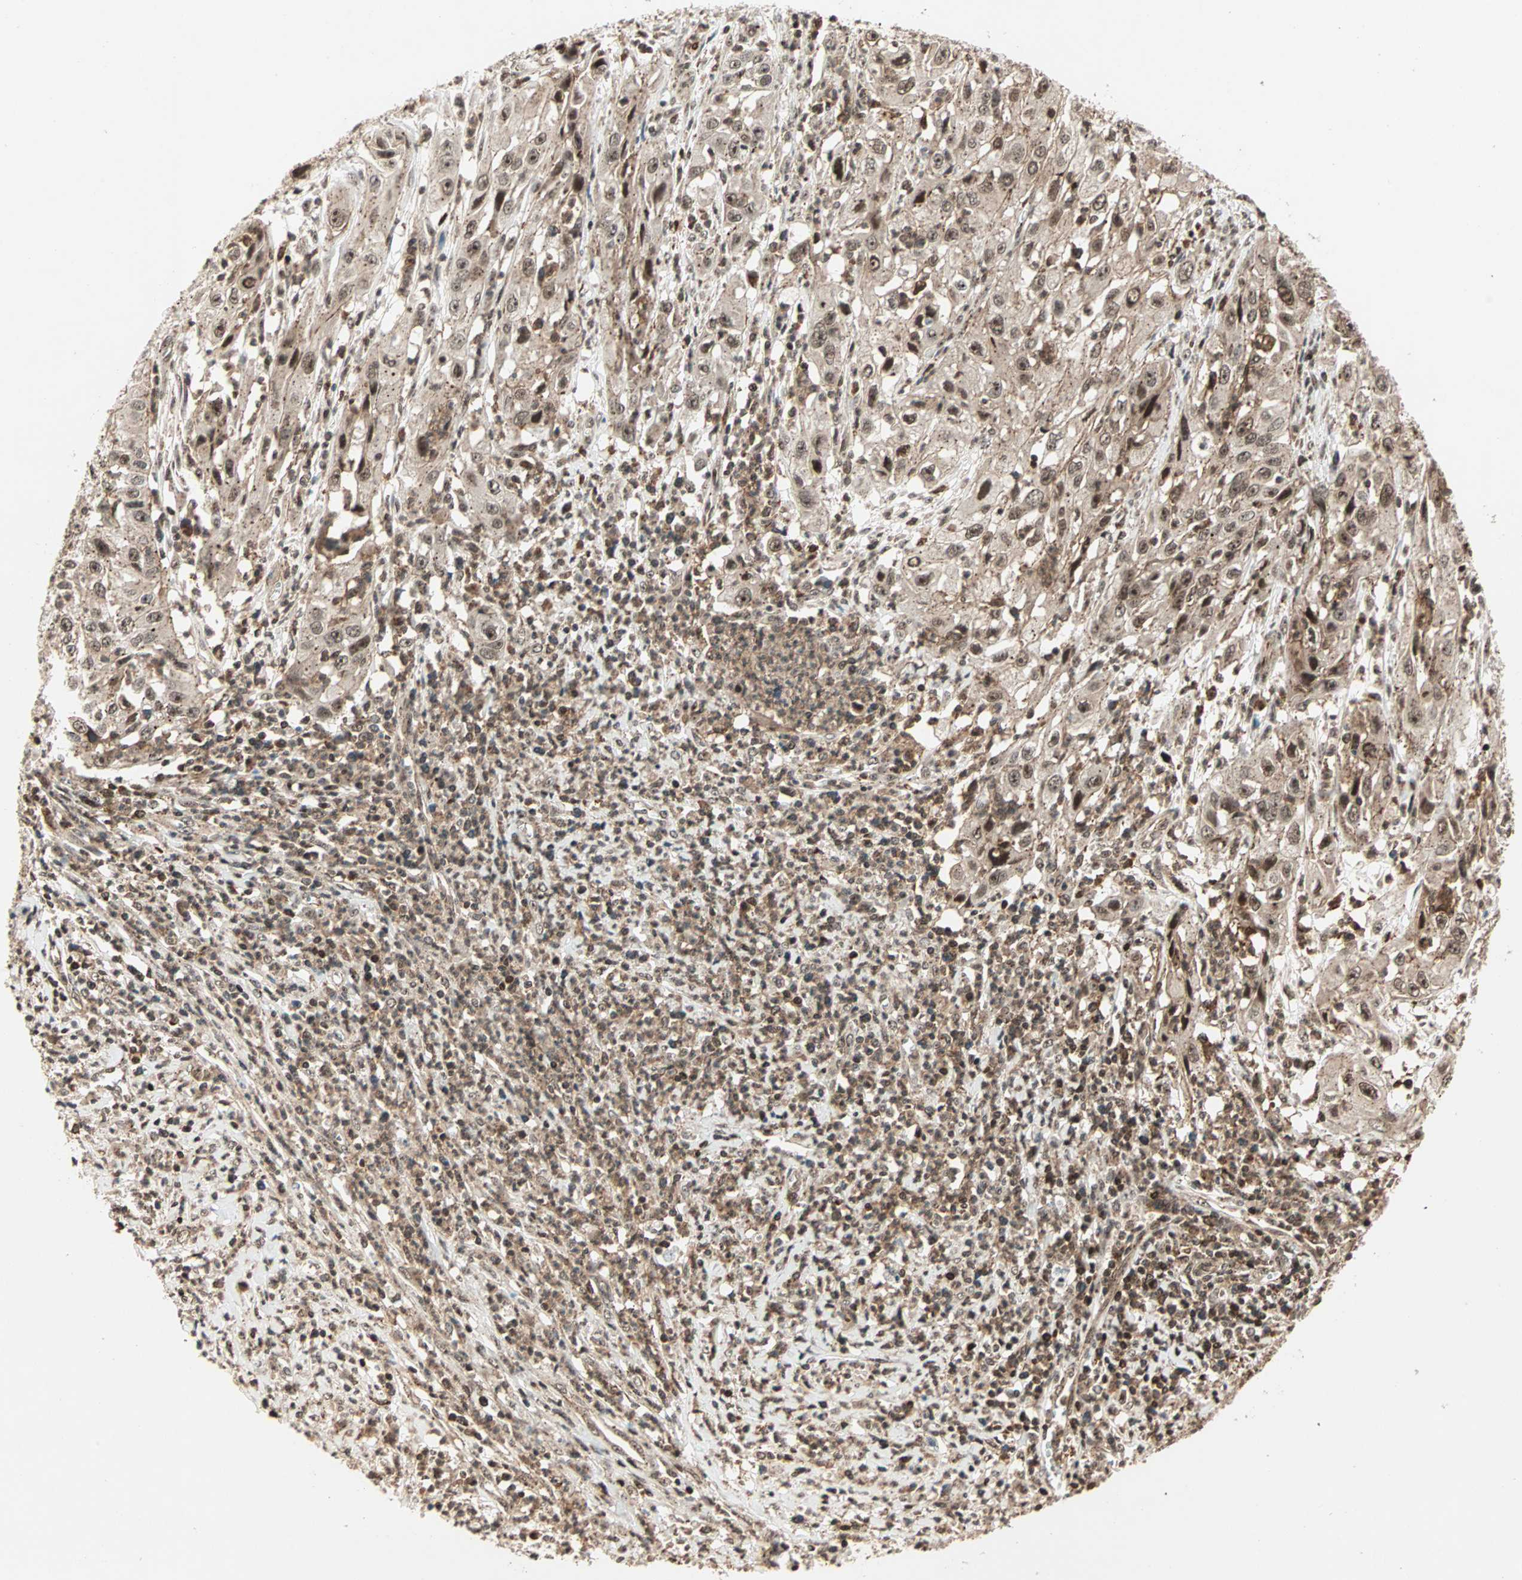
{"staining": {"intensity": "moderate", "quantity": ">75%", "location": "cytoplasmic/membranous,nuclear"}, "tissue": "cervical cancer", "cell_type": "Tumor cells", "image_type": "cancer", "snomed": [{"axis": "morphology", "description": "Squamous cell carcinoma, NOS"}, {"axis": "topography", "description": "Cervix"}], "caption": "A histopathology image showing moderate cytoplasmic/membranous and nuclear expression in approximately >75% of tumor cells in squamous cell carcinoma (cervical), as visualized by brown immunohistochemical staining.", "gene": "ZBED9", "patient": {"sex": "female", "age": 32}}